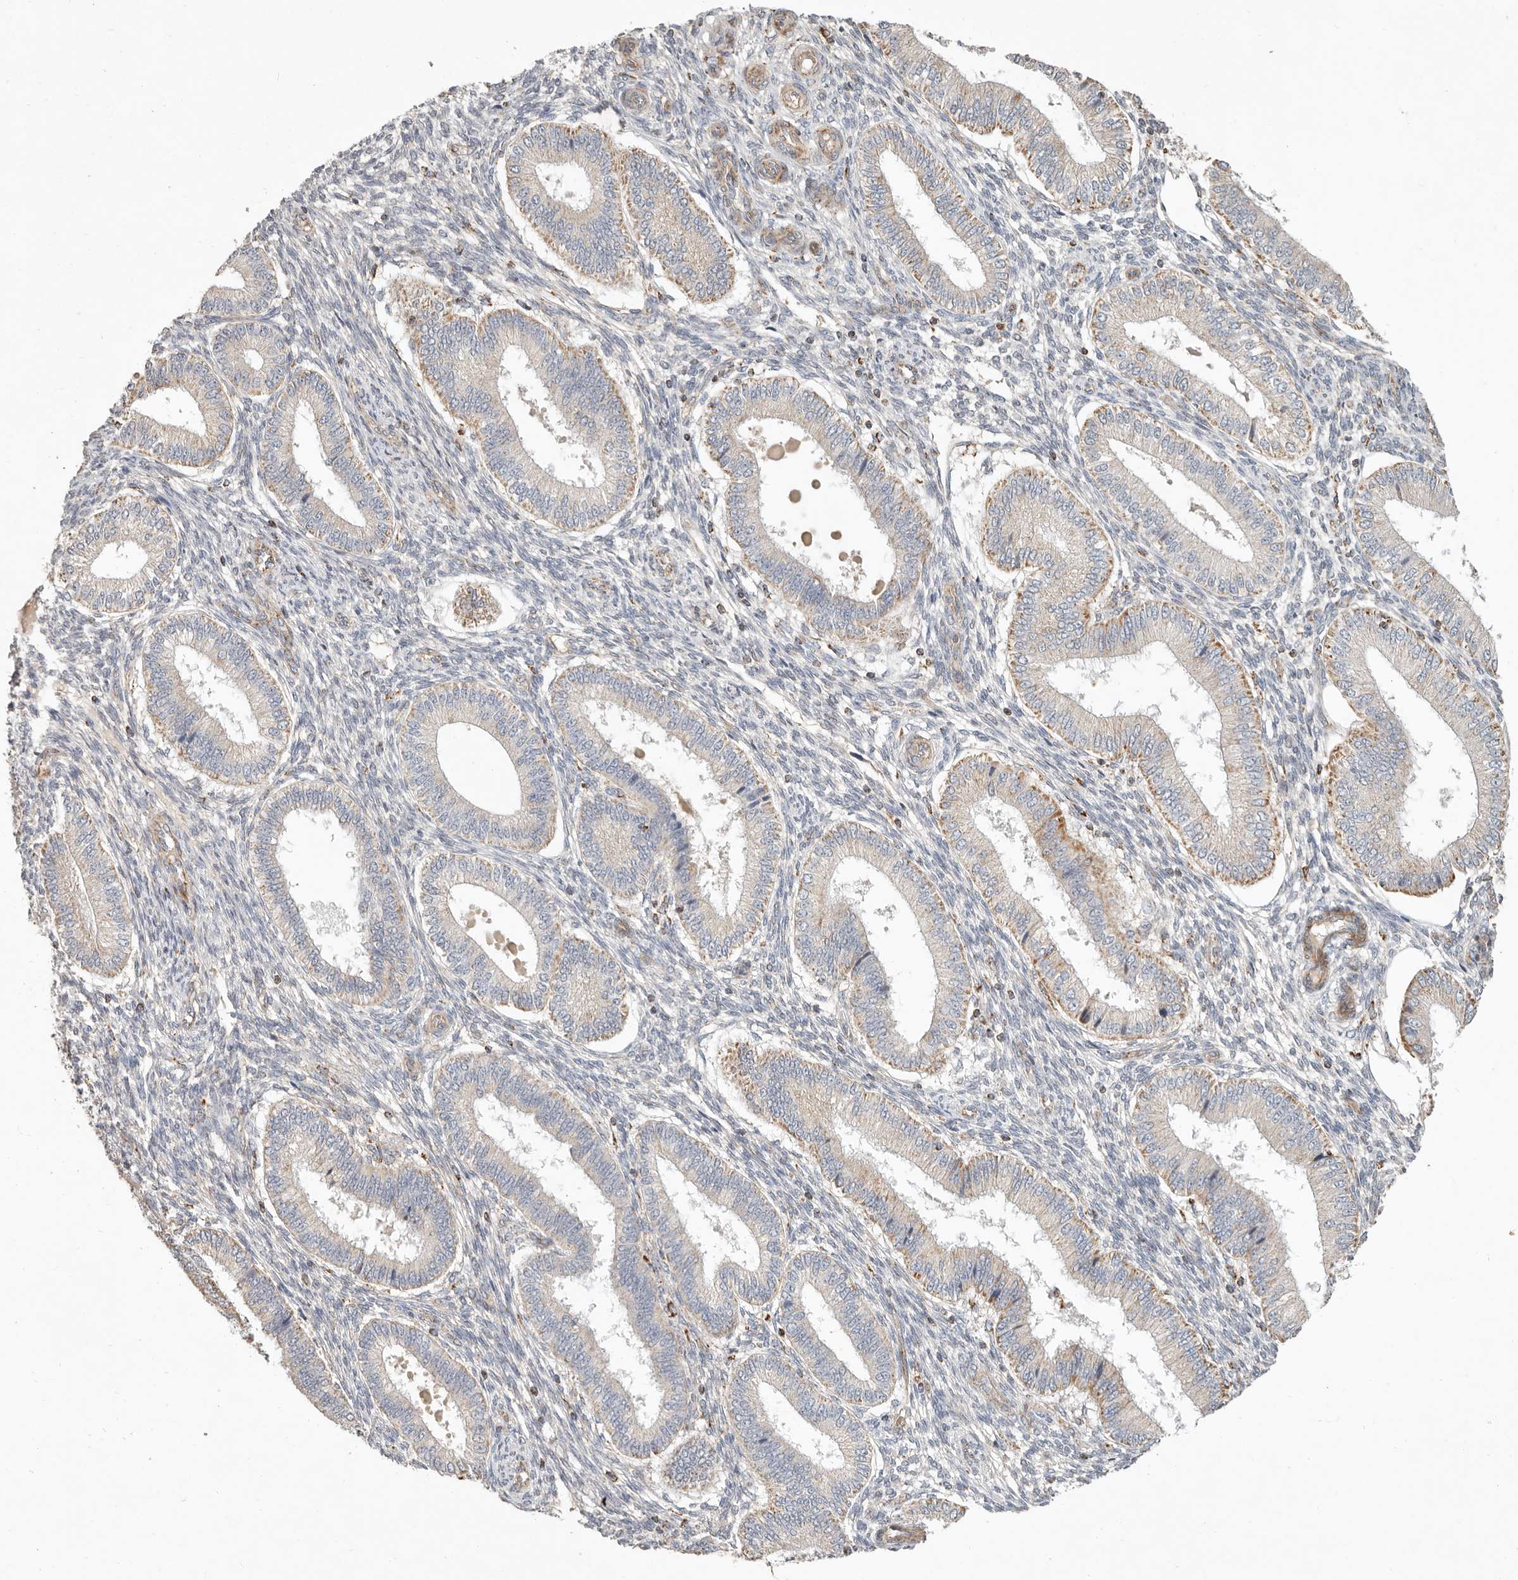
{"staining": {"intensity": "weak", "quantity": "25%-75%", "location": "cytoplasmic/membranous"}, "tissue": "endometrium", "cell_type": "Cells in endometrial stroma", "image_type": "normal", "snomed": [{"axis": "morphology", "description": "Normal tissue, NOS"}, {"axis": "topography", "description": "Endometrium"}], "caption": "High-power microscopy captured an immunohistochemistry (IHC) micrograph of benign endometrium, revealing weak cytoplasmic/membranous positivity in about 25%-75% of cells in endometrial stroma. (Stains: DAB (3,3'-diaminobenzidine) in brown, nuclei in blue, Microscopy: brightfield microscopy at high magnification).", "gene": "ARHGEF10L", "patient": {"sex": "female", "age": 39}}